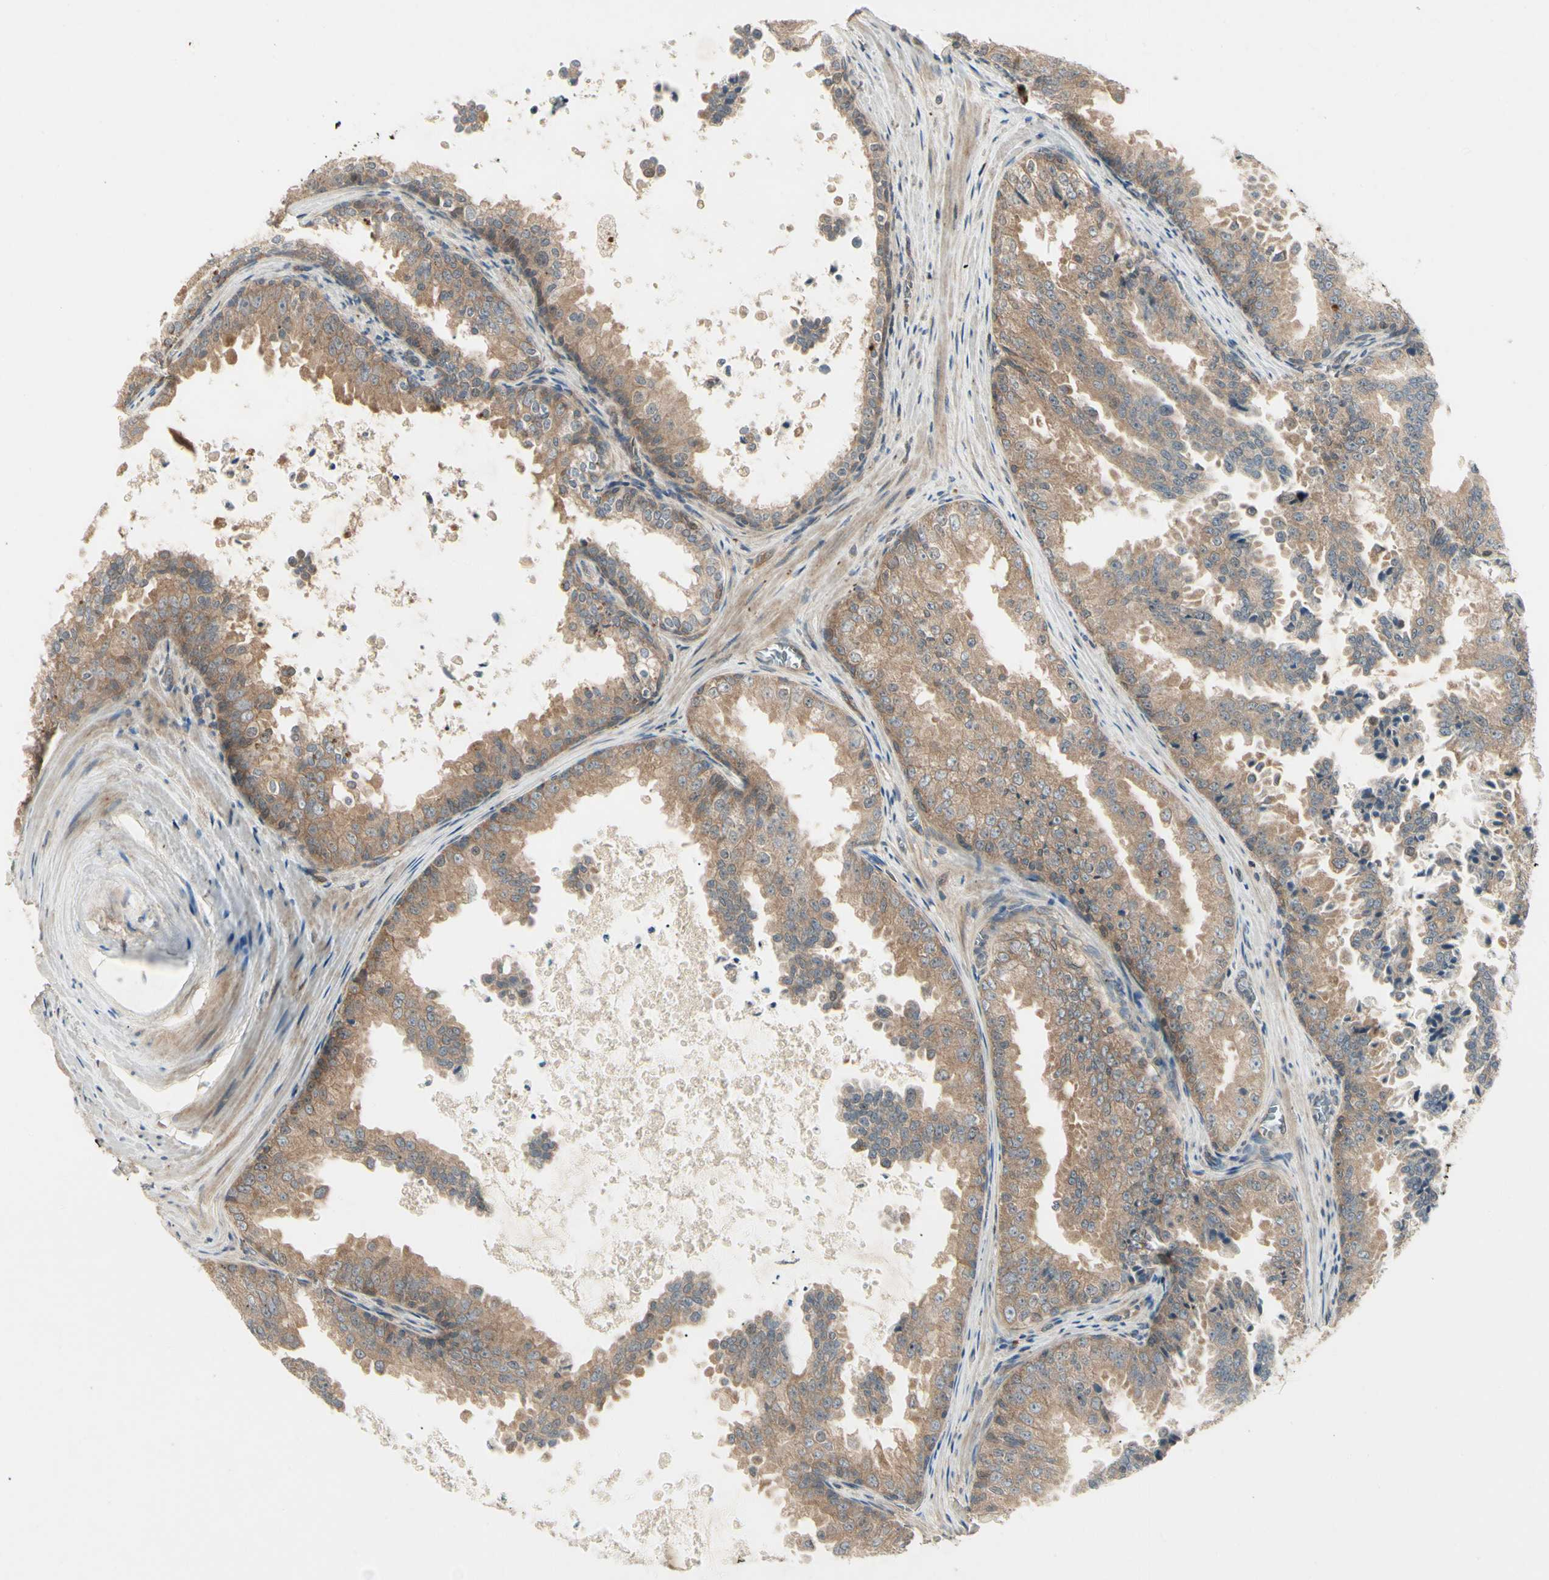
{"staining": {"intensity": "moderate", "quantity": ">75%", "location": "cytoplasmic/membranous"}, "tissue": "prostate cancer", "cell_type": "Tumor cells", "image_type": "cancer", "snomed": [{"axis": "morphology", "description": "Adenocarcinoma, High grade"}, {"axis": "topography", "description": "Prostate"}], "caption": "Immunohistochemistry of prostate cancer demonstrates medium levels of moderate cytoplasmic/membranous staining in approximately >75% of tumor cells.", "gene": "RNF14", "patient": {"sex": "male", "age": 73}}